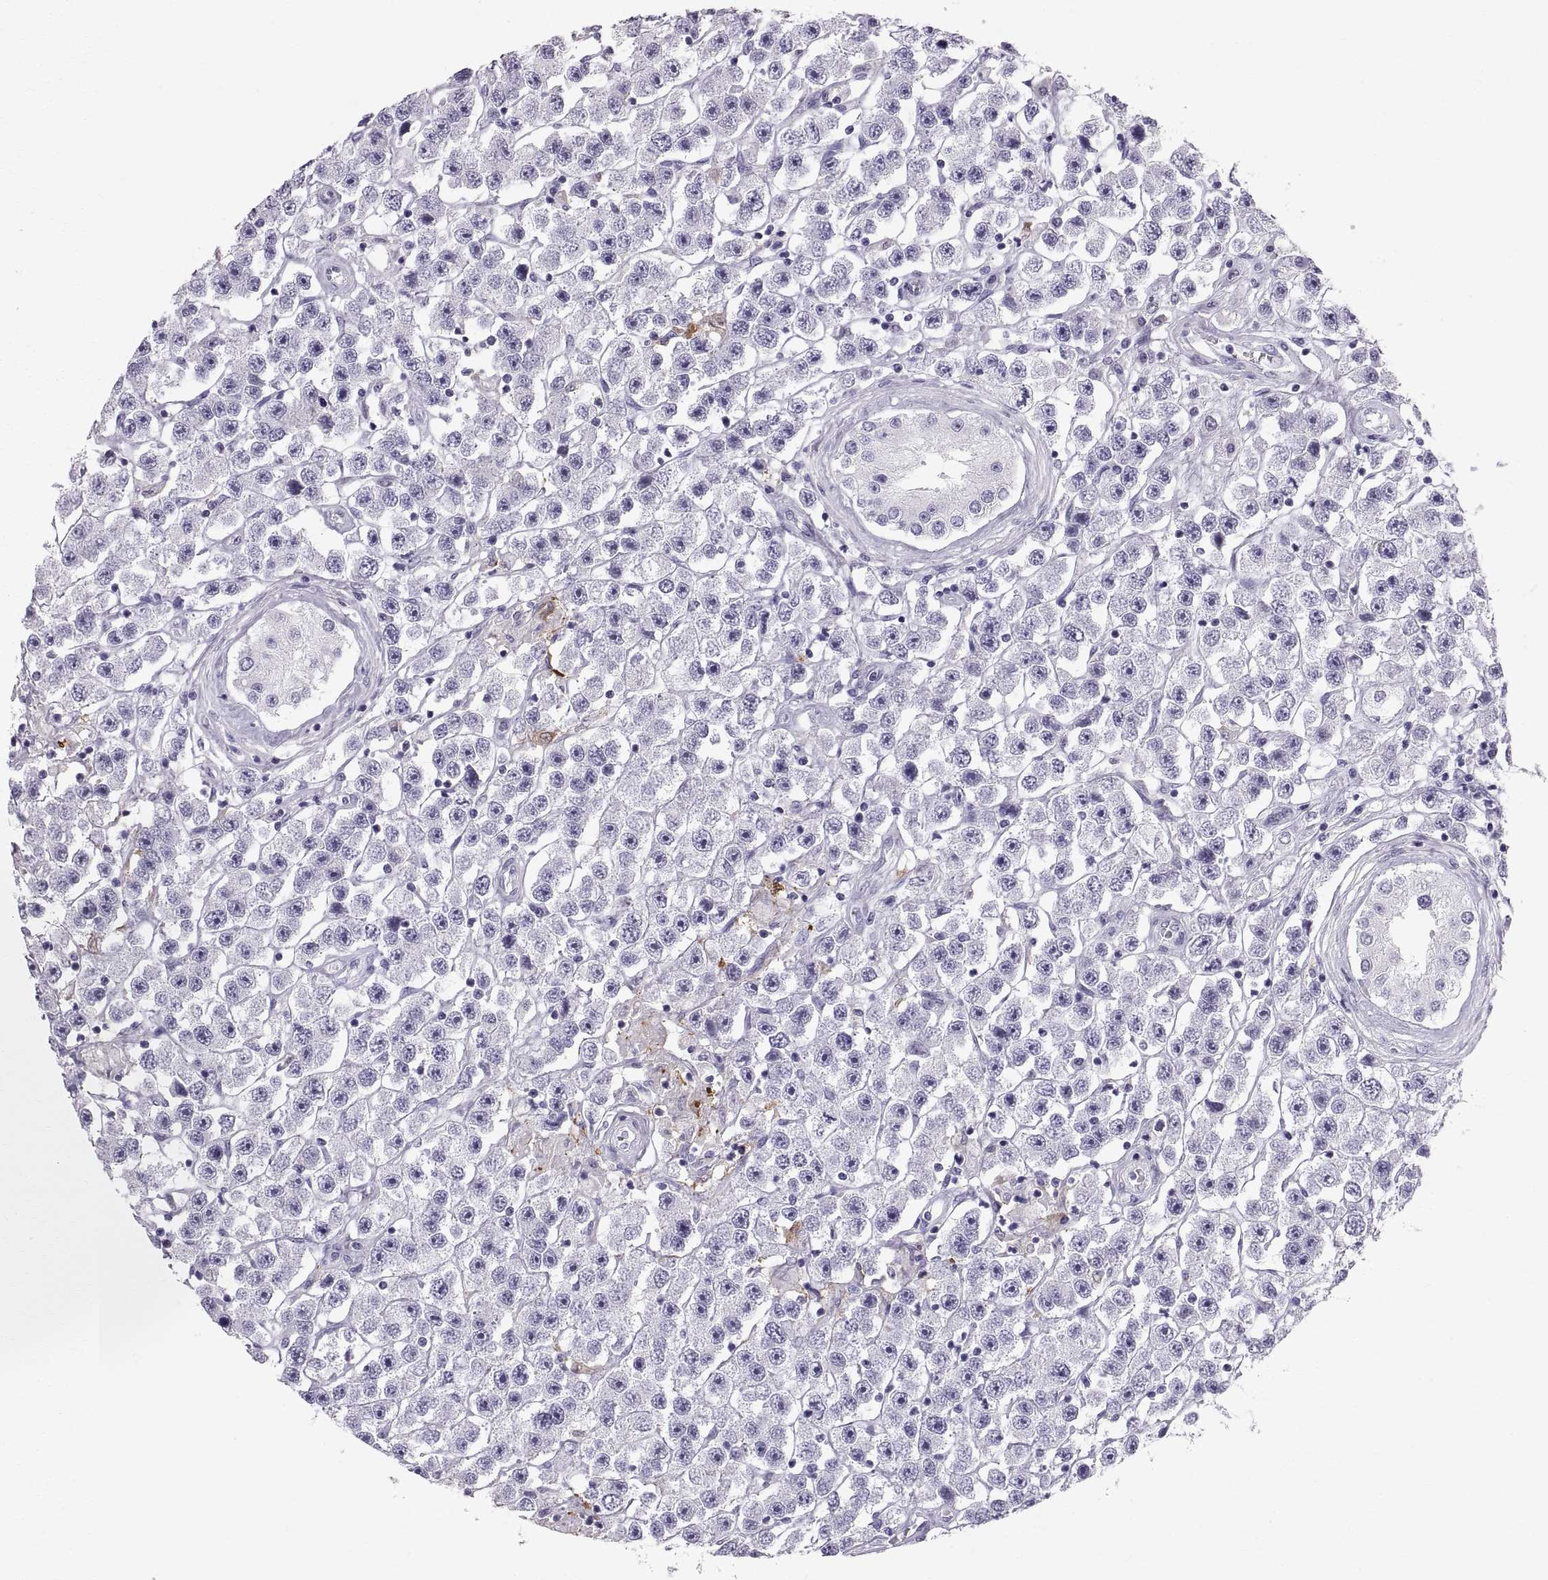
{"staining": {"intensity": "negative", "quantity": "none", "location": "none"}, "tissue": "testis cancer", "cell_type": "Tumor cells", "image_type": "cancer", "snomed": [{"axis": "morphology", "description": "Seminoma, NOS"}, {"axis": "topography", "description": "Testis"}], "caption": "DAB (3,3'-diaminobenzidine) immunohistochemical staining of human seminoma (testis) shows no significant expression in tumor cells. Brightfield microscopy of IHC stained with DAB (3,3'-diaminobenzidine) (brown) and hematoxylin (blue), captured at high magnification.", "gene": "SLC22A6", "patient": {"sex": "male", "age": 45}}